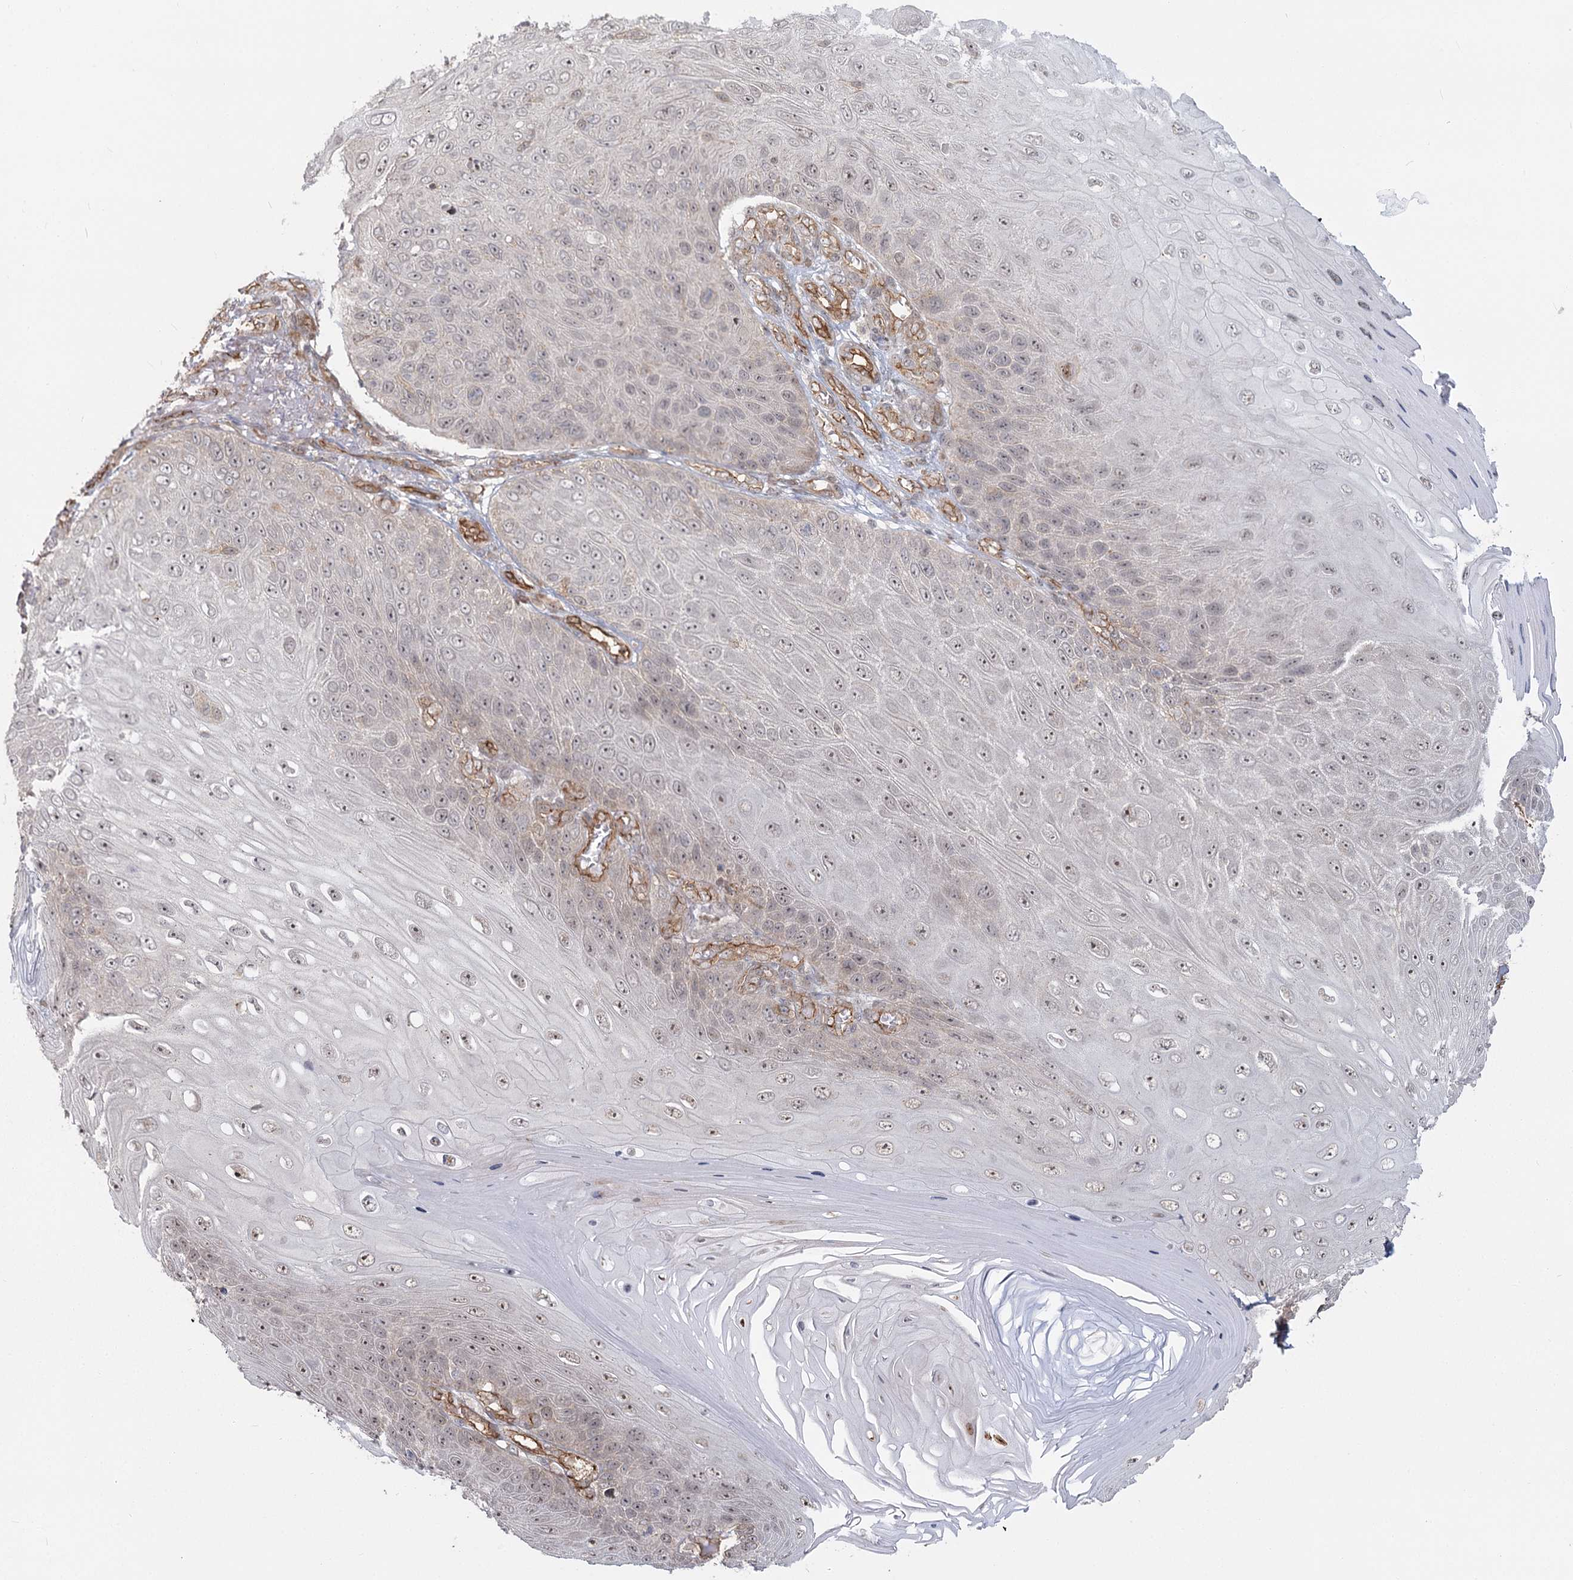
{"staining": {"intensity": "weak", "quantity": "<25%", "location": "nuclear"}, "tissue": "skin cancer", "cell_type": "Tumor cells", "image_type": "cancer", "snomed": [{"axis": "morphology", "description": "Squamous cell carcinoma, NOS"}, {"axis": "topography", "description": "Skin"}], "caption": "The image displays no significant expression in tumor cells of squamous cell carcinoma (skin). Brightfield microscopy of immunohistochemistry stained with DAB (3,3'-diaminobenzidine) (brown) and hematoxylin (blue), captured at high magnification.", "gene": "RPP14", "patient": {"sex": "female", "age": 88}}